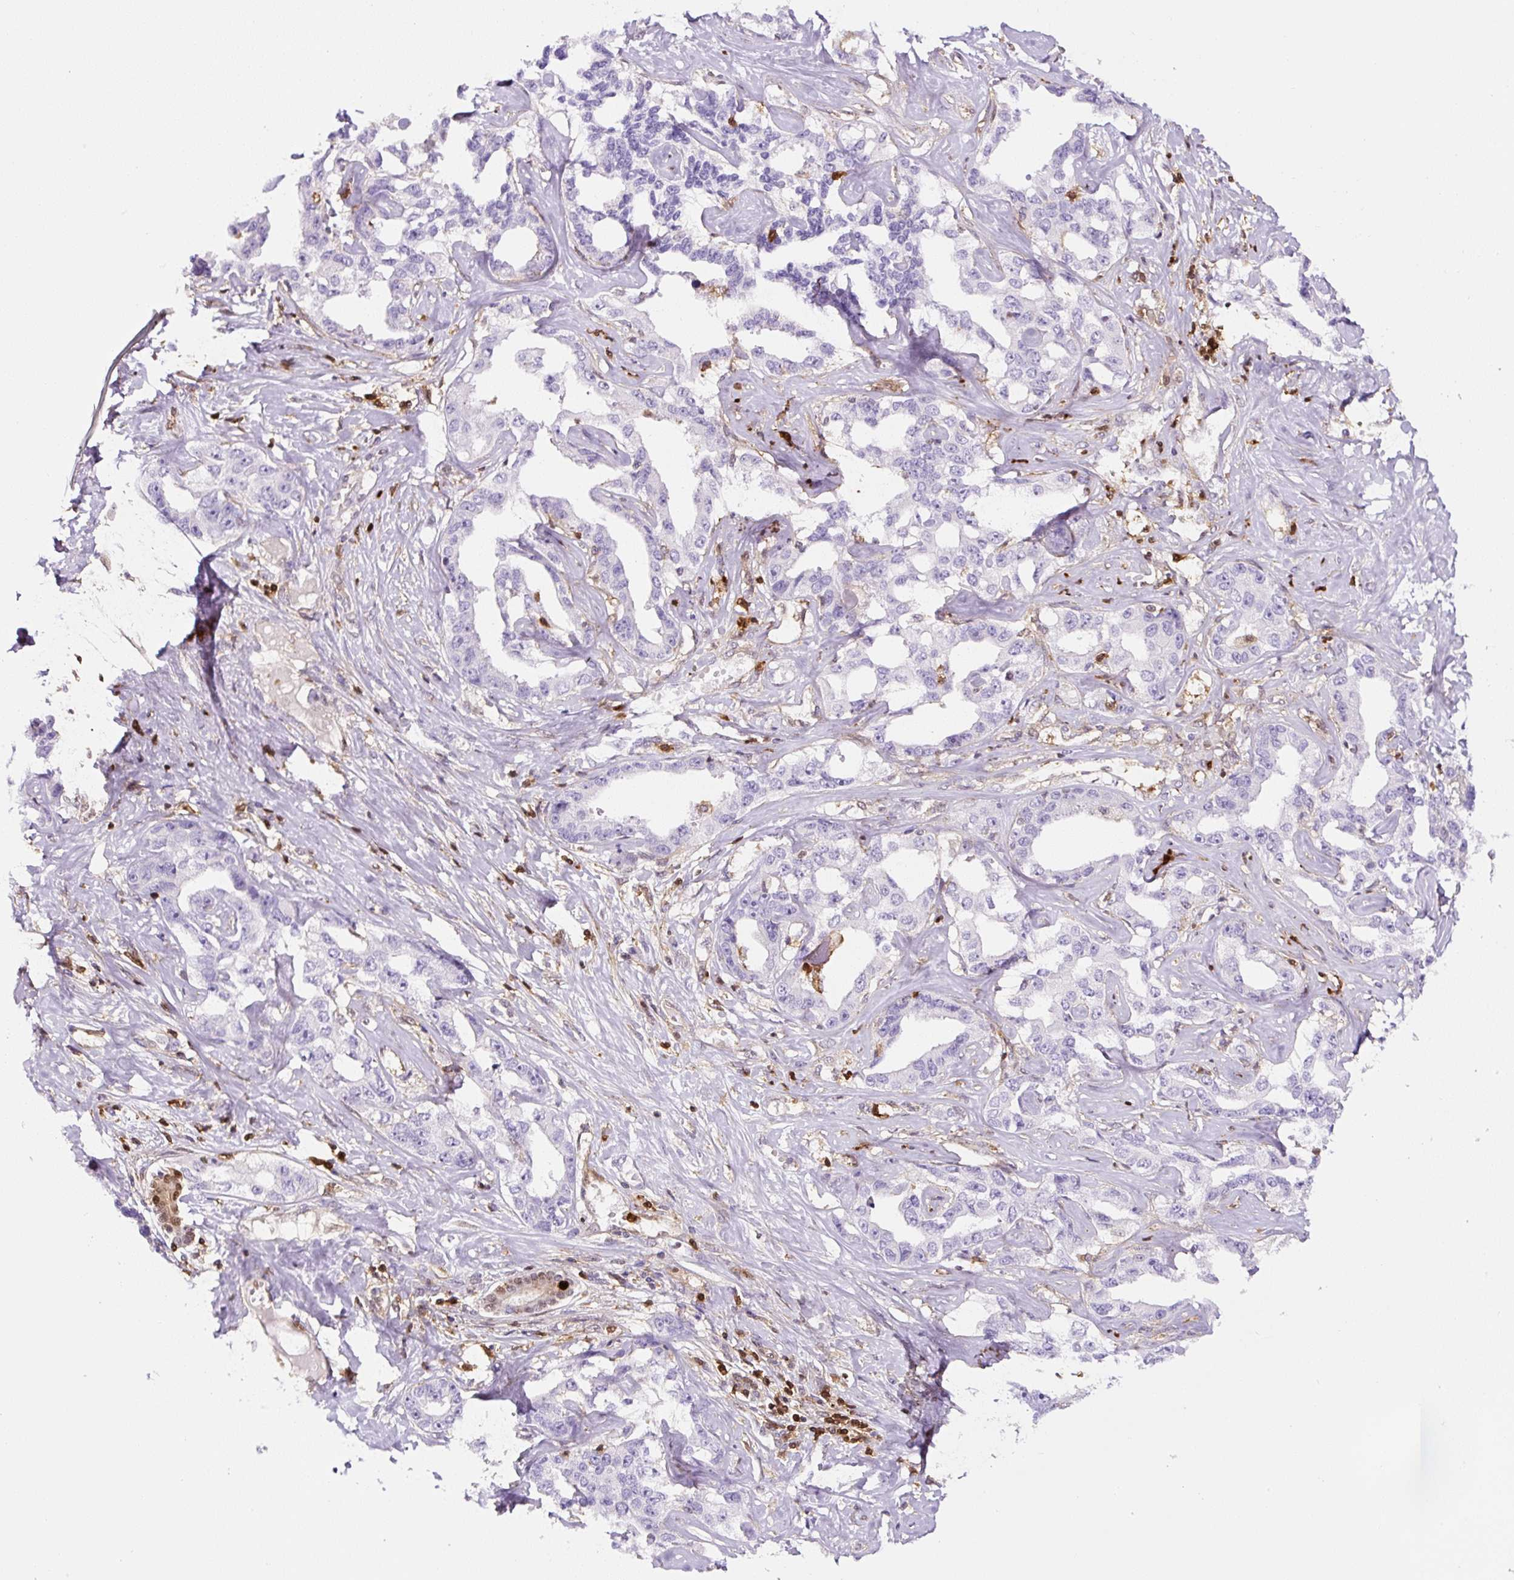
{"staining": {"intensity": "negative", "quantity": "none", "location": "none"}, "tissue": "liver cancer", "cell_type": "Tumor cells", "image_type": "cancer", "snomed": [{"axis": "morphology", "description": "Cholangiocarcinoma"}, {"axis": "topography", "description": "Liver"}], "caption": "Immunohistochemistry of human liver cancer (cholangiocarcinoma) reveals no staining in tumor cells.", "gene": "ANXA1", "patient": {"sex": "male", "age": 59}}